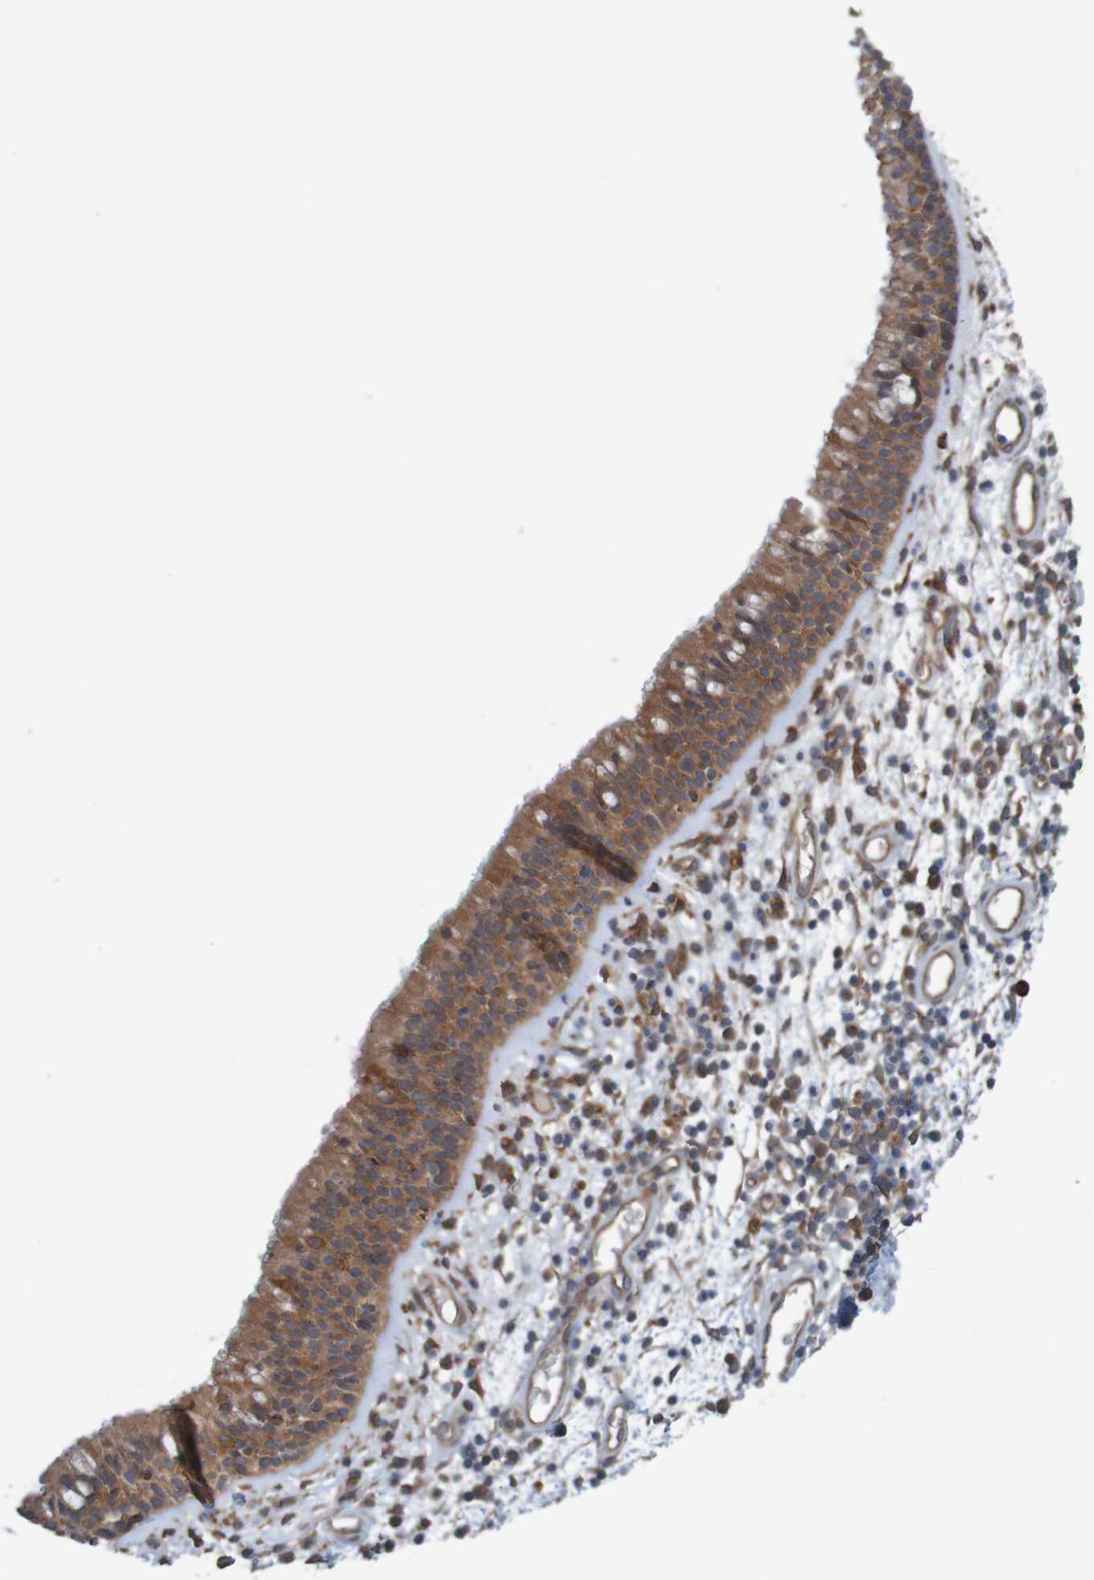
{"staining": {"intensity": "moderate", "quantity": ">75%", "location": "cytoplasmic/membranous"}, "tissue": "nasopharynx", "cell_type": "Respiratory epithelial cells", "image_type": "normal", "snomed": [{"axis": "morphology", "description": "Normal tissue, NOS"}, {"axis": "morphology", "description": "Inflammation, NOS"}, {"axis": "topography", "description": "Nasopharynx"}], "caption": "Immunohistochemistry (IHC) of benign nasopharynx shows medium levels of moderate cytoplasmic/membranous expression in about >75% of respiratory epithelial cells.", "gene": "ARHGEF11", "patient": {"sex": "male", "age": 48}}